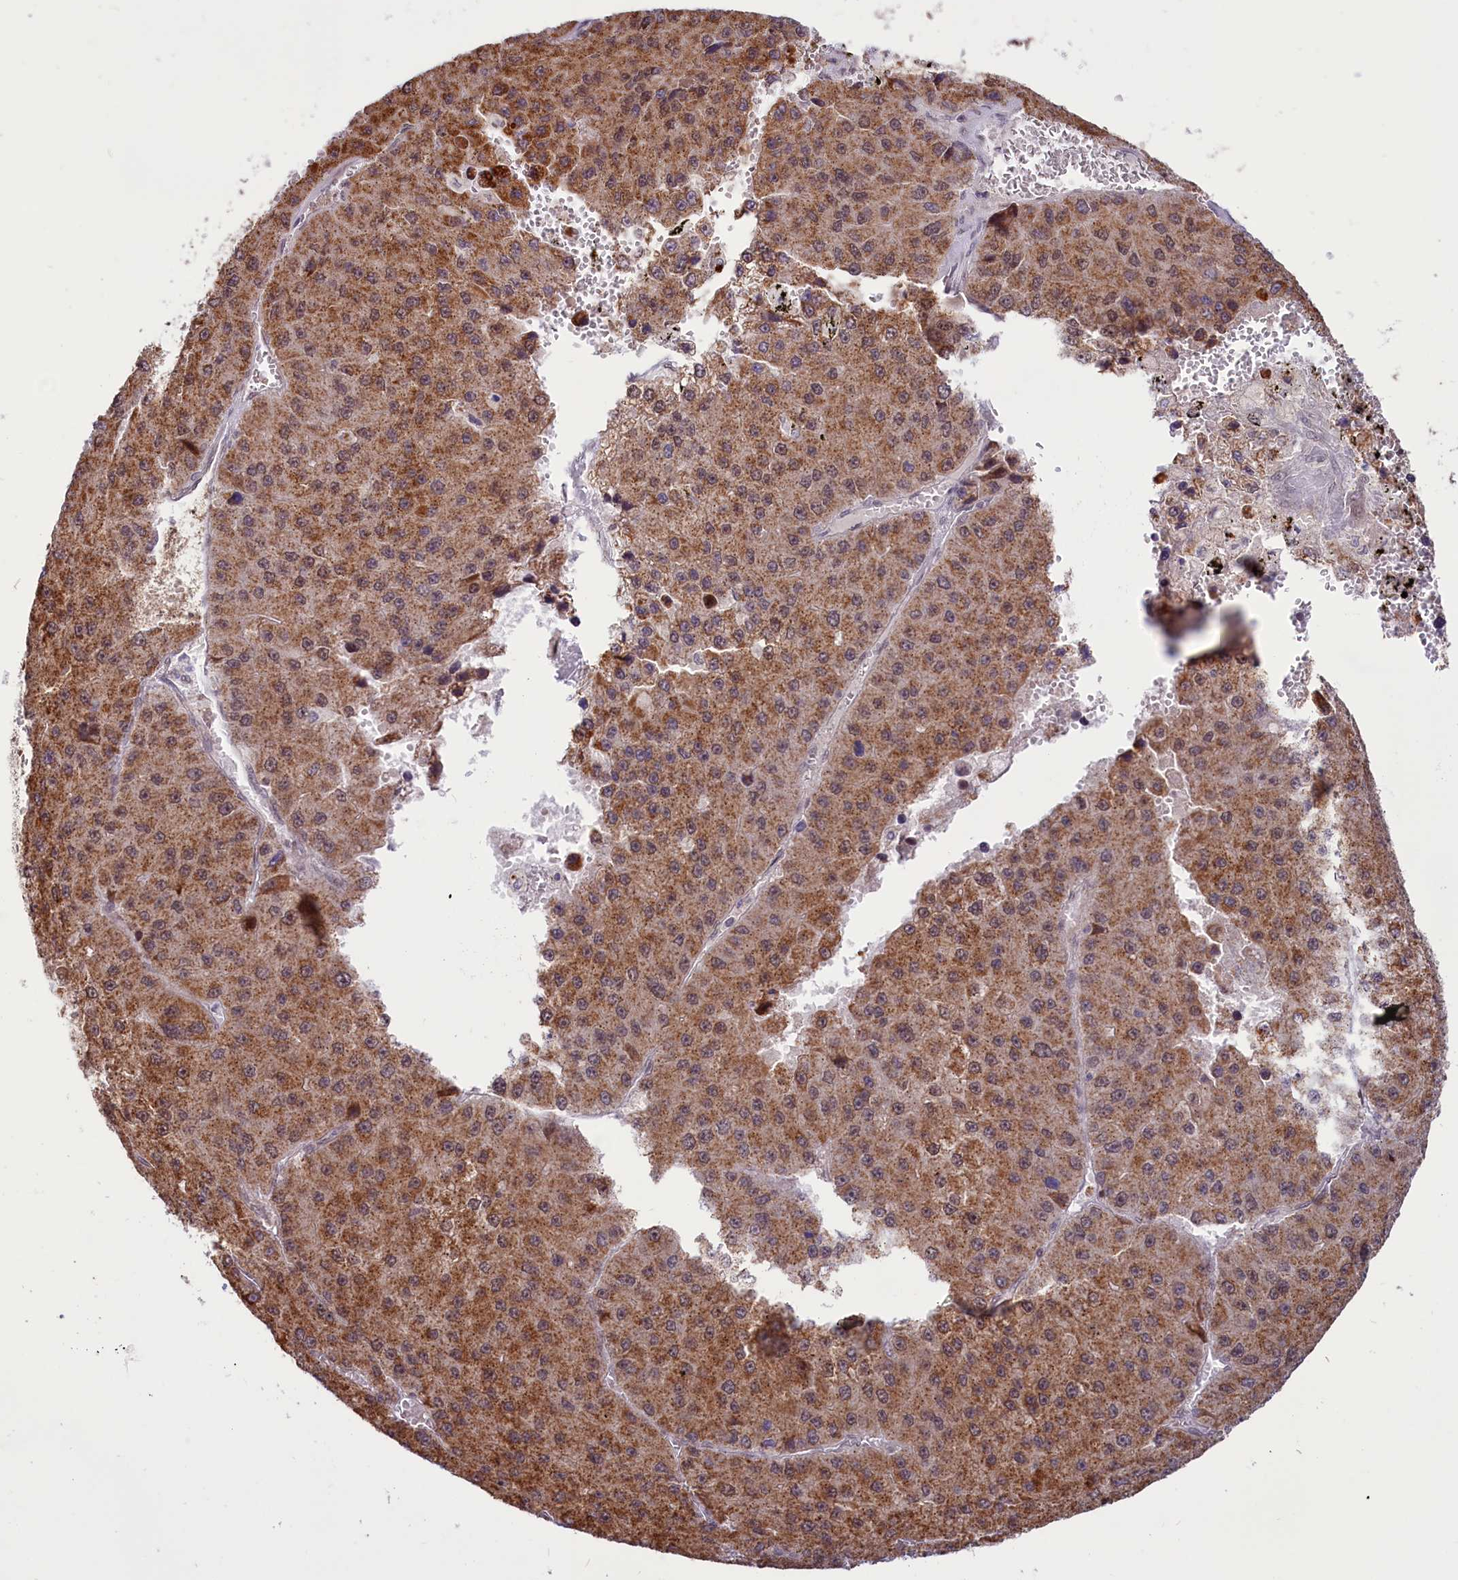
{"staining": {"intensity": "moderate", "quantity": ">75%", "location": "cytoplasmic/membranous"}, "tissue": "liver cancer", "cell_type": "Tumor cells", "image_type": "cancer", "snomed": [{"axis": "morphology", "description": "Carcinoma, Hepatocellular, NOS"}, {"axis": "topography", "description": "Liver"}], "caption": "Immunohistochemical staining of human liver cancer (hepatocellular carcinoma) displays moderate cytoplasmic/membranous protein expression in approximately >75% of tumor cells. (DAB IHC, brown staining for protein, blue staining for nuclei).", "gene": "PHC3", "patient": {"sex": "female", "age": 73}}